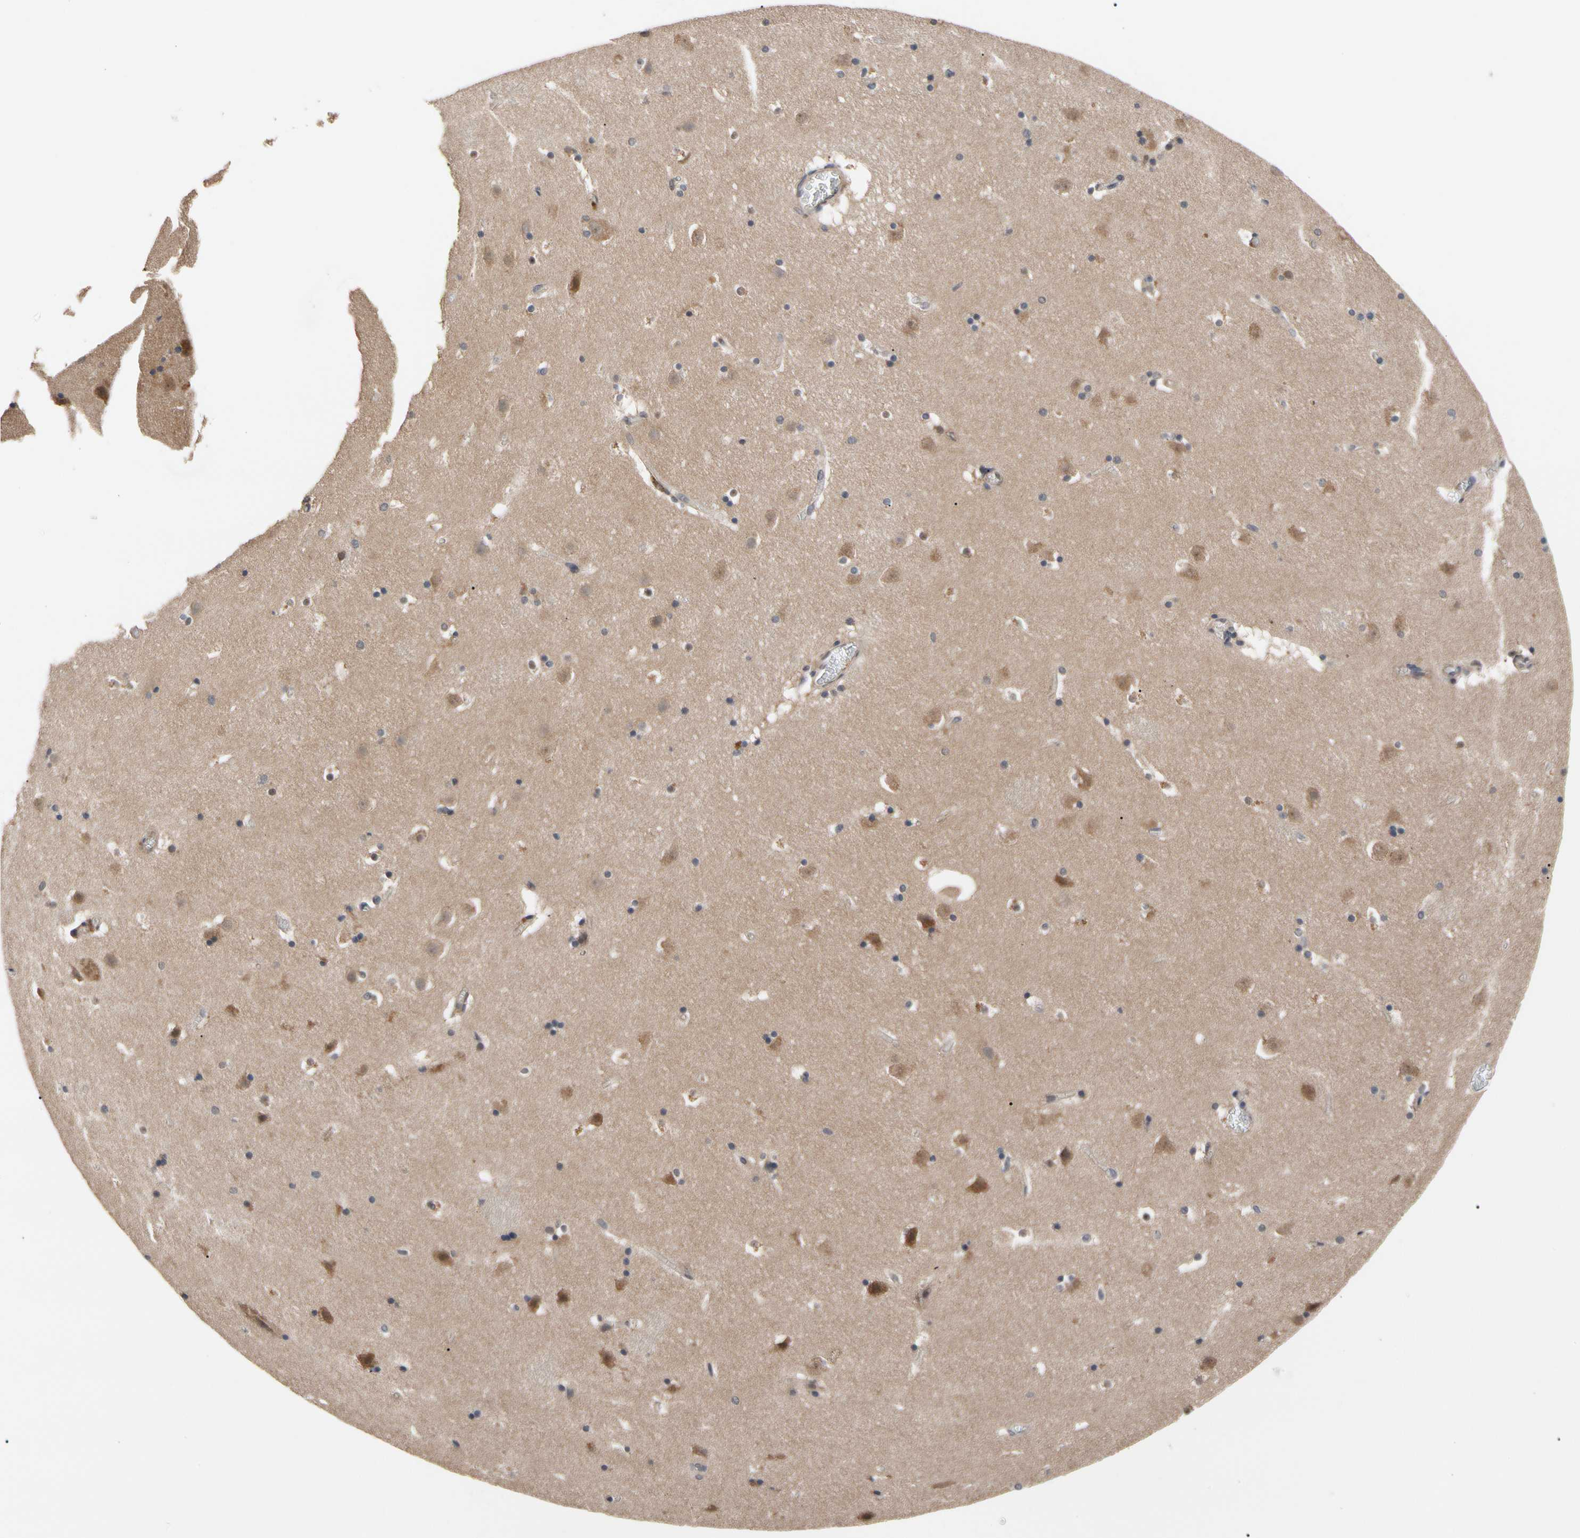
{"staining": {"intensity": "strong", "quantity": "<25%", "location": "cytoplasmic/membranous"}, "tissue": "caudate", "cell_type": "Glial cells", "image_type": "normal", "snomed": [{"axis": "morphology", "description": "Normal tissue, NOS"}, {"axis": "topography", "description": "Lateral ventricle wall"}], "caption": "IHC of normal human caudate demonstrates medium levels of strong cytoplasmic/membranous staining in about <25% of glial cells. The staining is performed using DAB (3,3'-diaminobenzidine) brown chromogen to label protein expression. The nuclei are counter-stained blue using hematoxylin.", "gene": "CYTIP", "patient": {"sex": "male", "age": 45}}